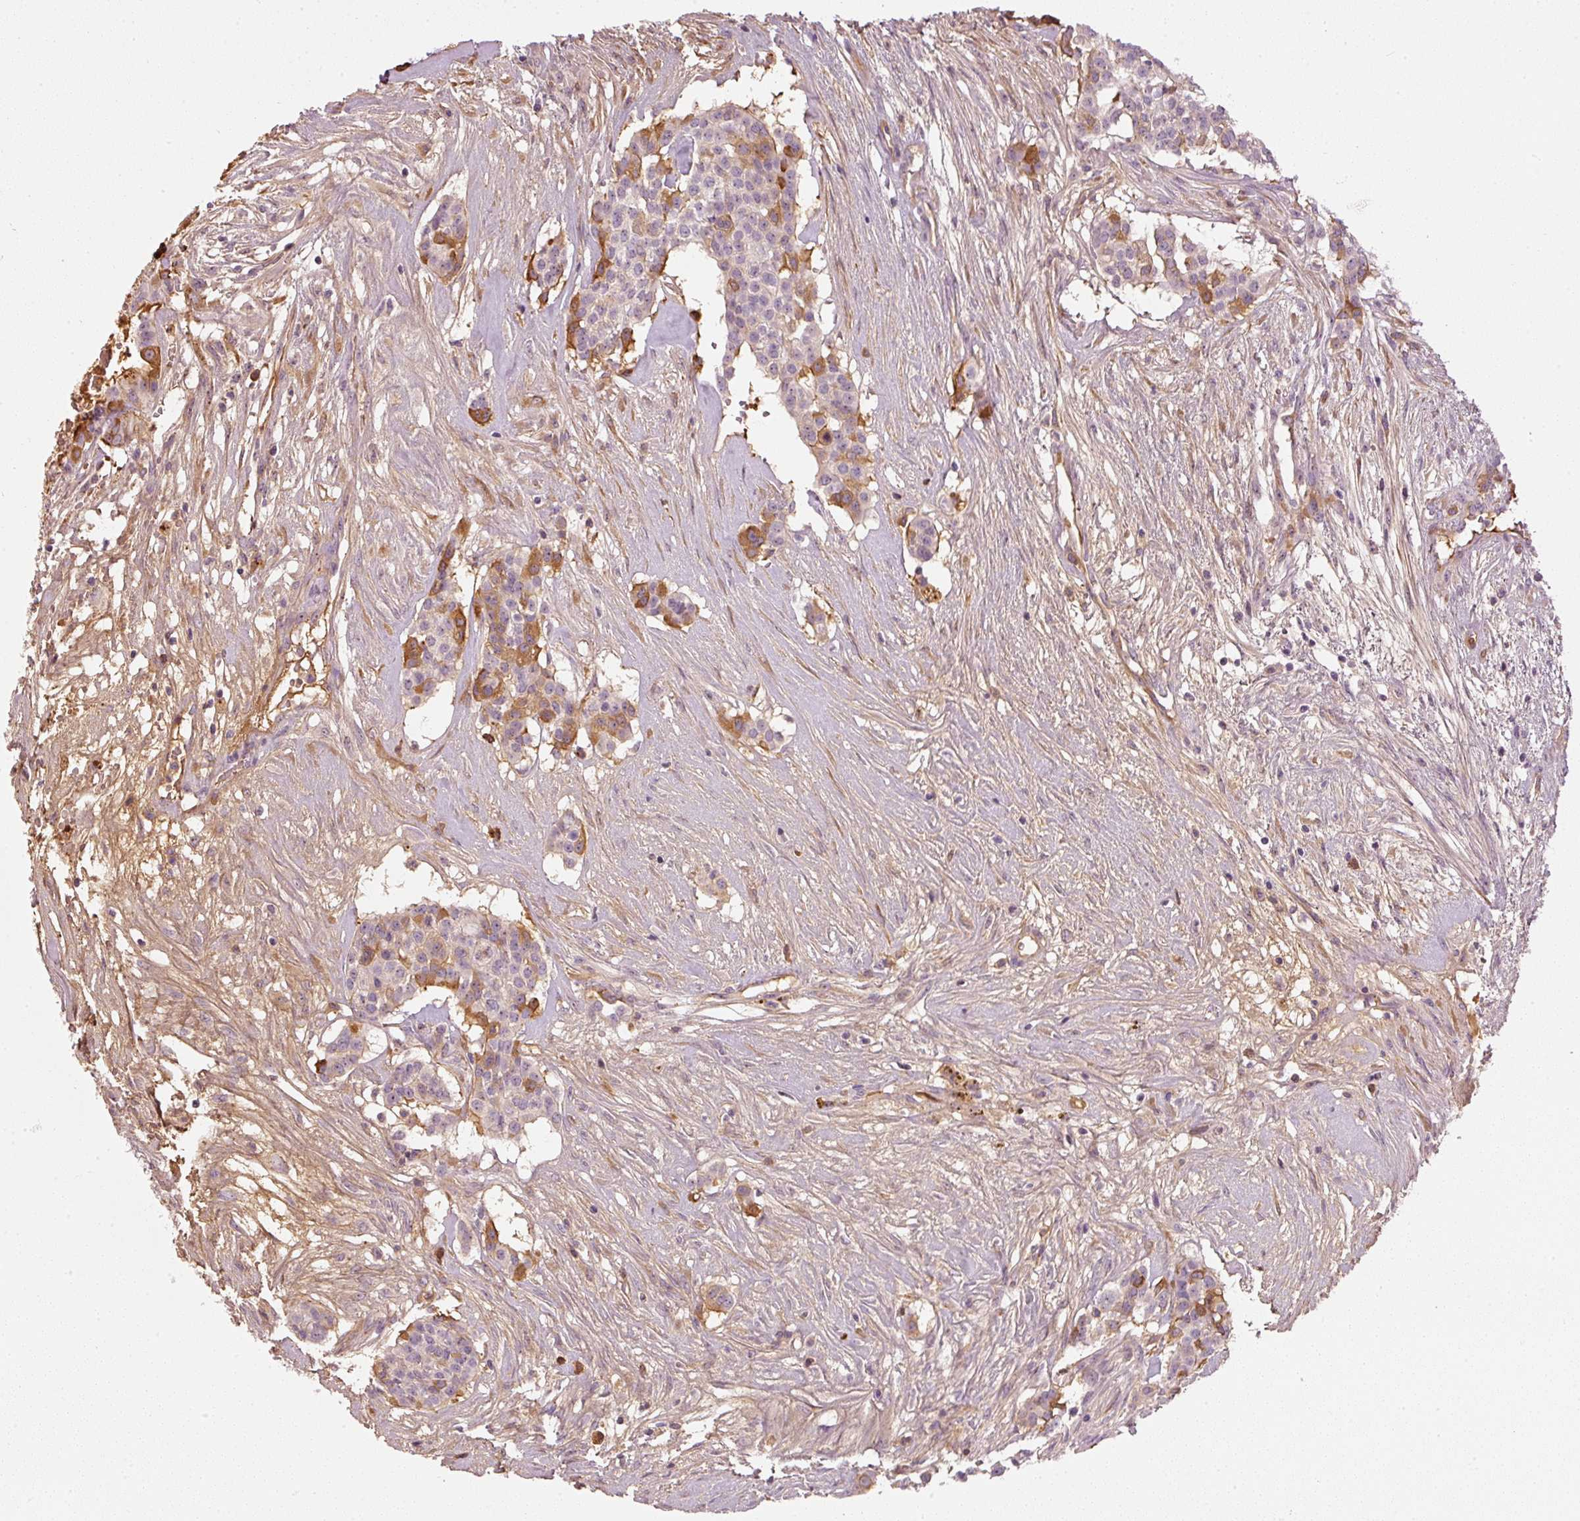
{"staining": {"intensity": "moderate", "quantity": "<25%", "location": "cytoplasmic/membranous"}, "tissue": "head and neck cancer", "cell_type": "Tumor cells", "image_type": "cancer", "snomed": [{"axis": "morphology", "description": "Adenocarcinoma, NOS"}, {"axis": "topography", "description": "Head-Neck"}], "caption": "Immunohistochemistry (IHC) histopathology image of neoplastic tissue: head and neck cancer (adenocarcinoma) stained using IHC displays low levels of moderate protein expression localized specifically in the cytoplasmic/membranous of tumor cells, appearing as a cytoplasmic/membranous brown color.", "gene": "VCAM1", "patient": {"sex": "male", "age": 81}}